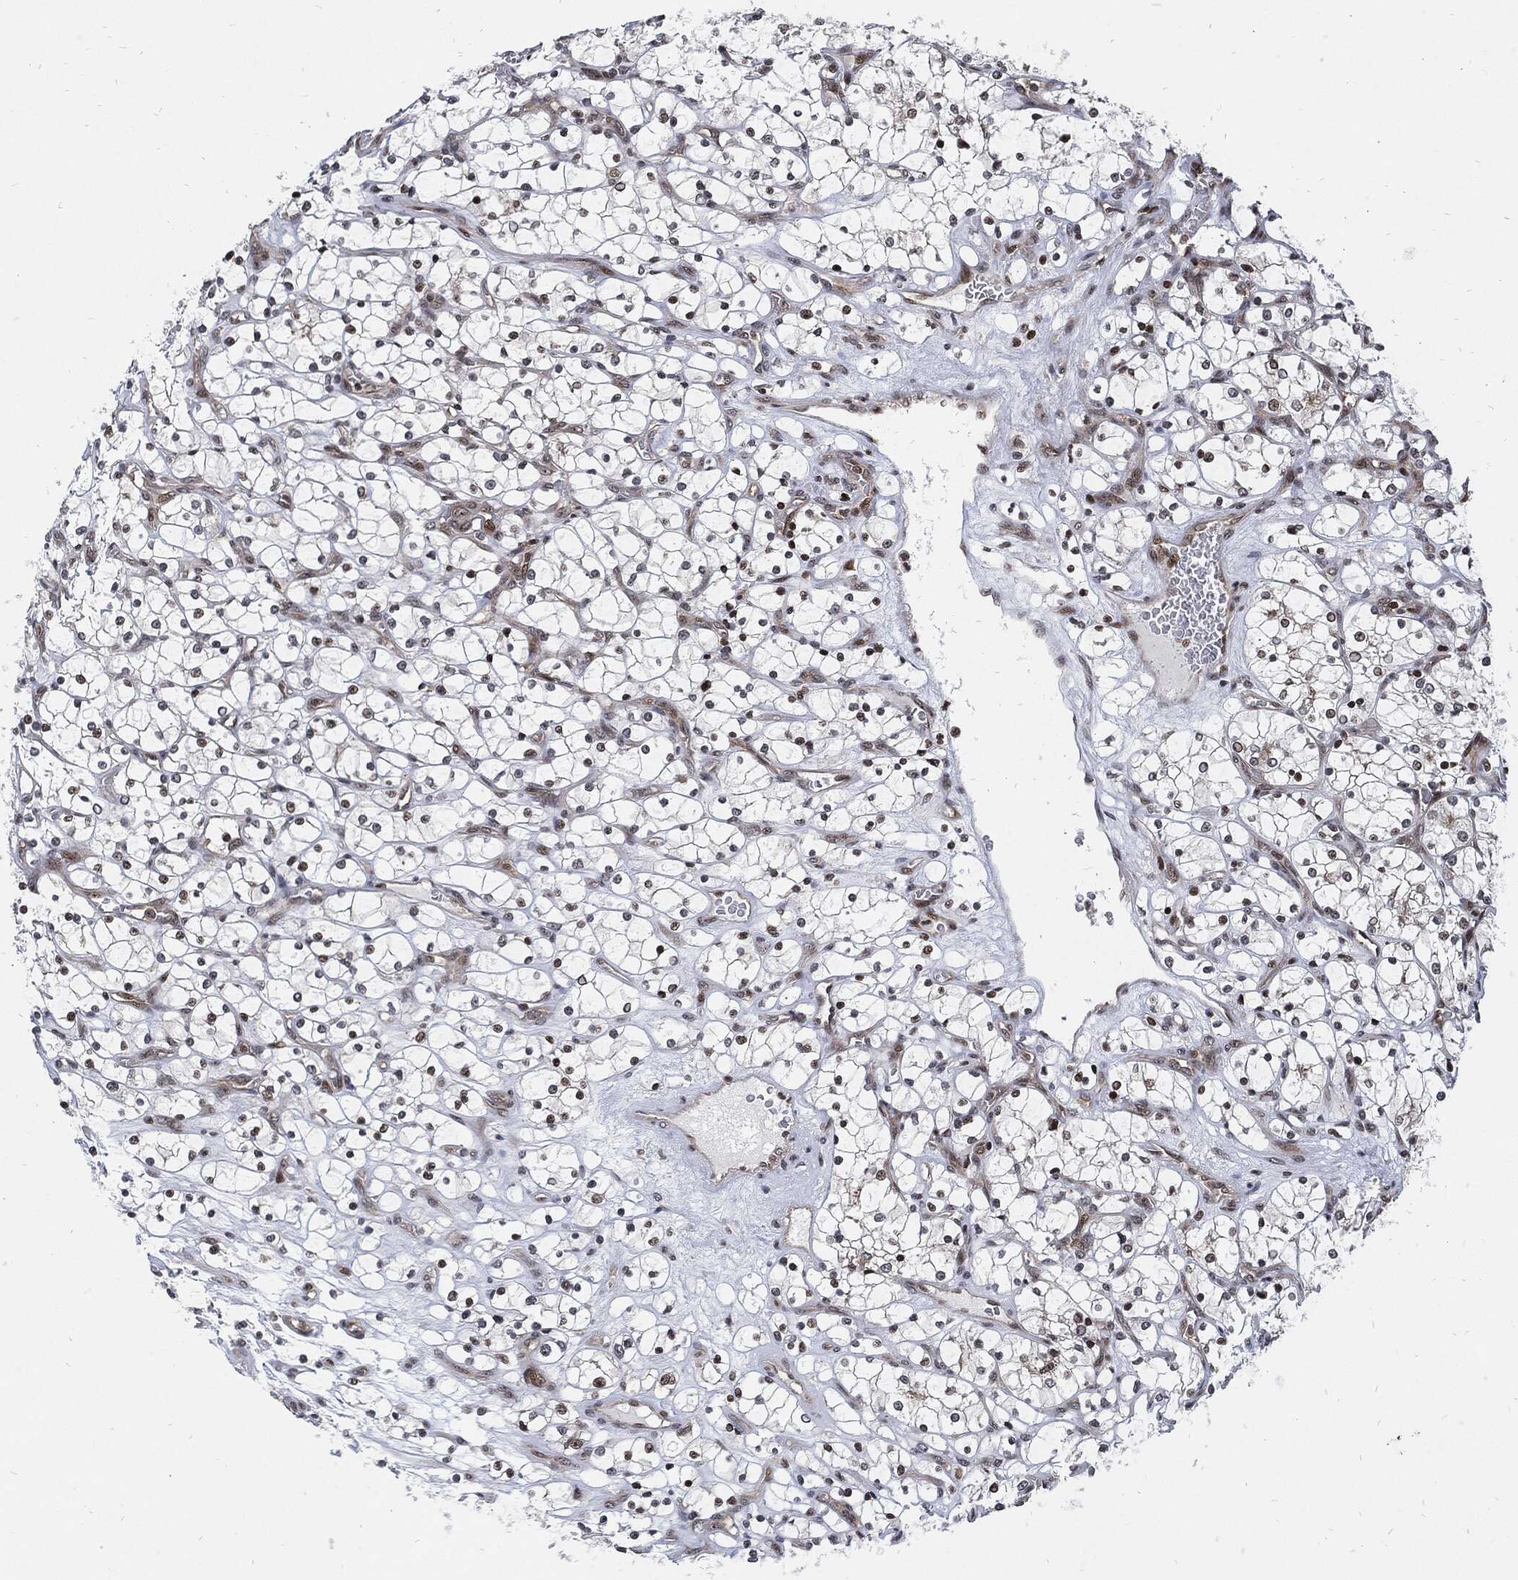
{"staining": {"intensity": "moderate", "quantity": "<25%", "location": "nuclear"}, "tissue": "renal cancer", "cell_type": "Tumor cells", "image_type": "cancer", "snomed": [{"axis": "morphology", "description": "Adenocarcinoma, NOS"}, {"axis": "topography", "description": "Kidney"}], "caption": "Renal adenocarcinoma stained with DAB immunohistochemistry displays low levels of moderate nuclear expression in about <25% of tumor cells. The protein of interest is stained brown, and the nuclei are stained in blue (DAB (3,3'-diaminobenzidine) IHC with brightfield microscopy, high magnification).", "gene": "ZNF775", "patient": {"sex": "female", "age": 69}}